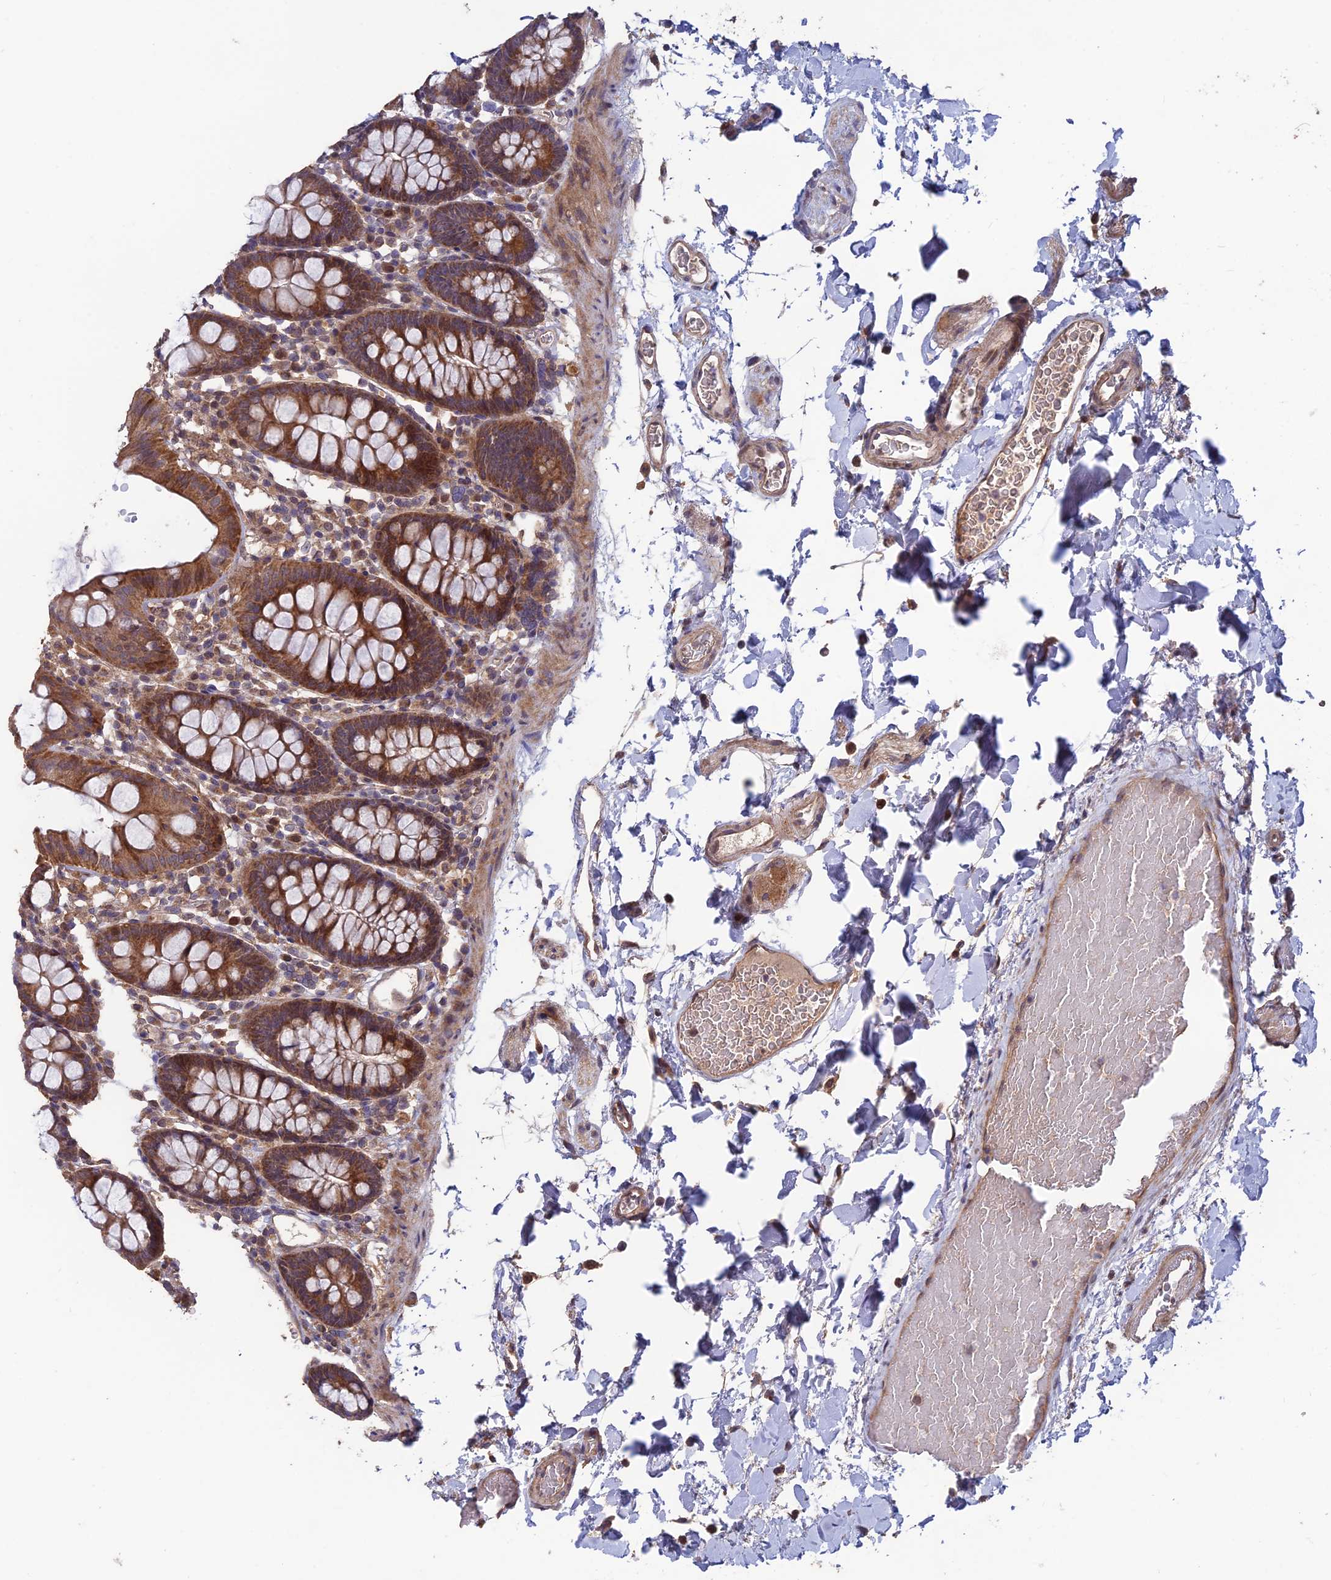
{"staining": {"intensity": "moderate", "quantity": ">75%", "location": "cytoplasmic/membranous"}, "tissue": "colon", "cell_type": "Endothelial cells", "image_type": "normal", "snomed": [{"axis": "morphology", "description": "Normal tissue, NOS"}, {"axis": "topography", "description": "Colon"}], "caption": "IHC image of benign colon: colon stained using IHC displays medium levels of moderate protein expression localized specifically in the cytoplasmic/membranous of endothelial cells, appearing as a cytoplasmic/membranous brown color.", "gene": "SHISA5", "patient": {"sex": "male", "age": 75}}